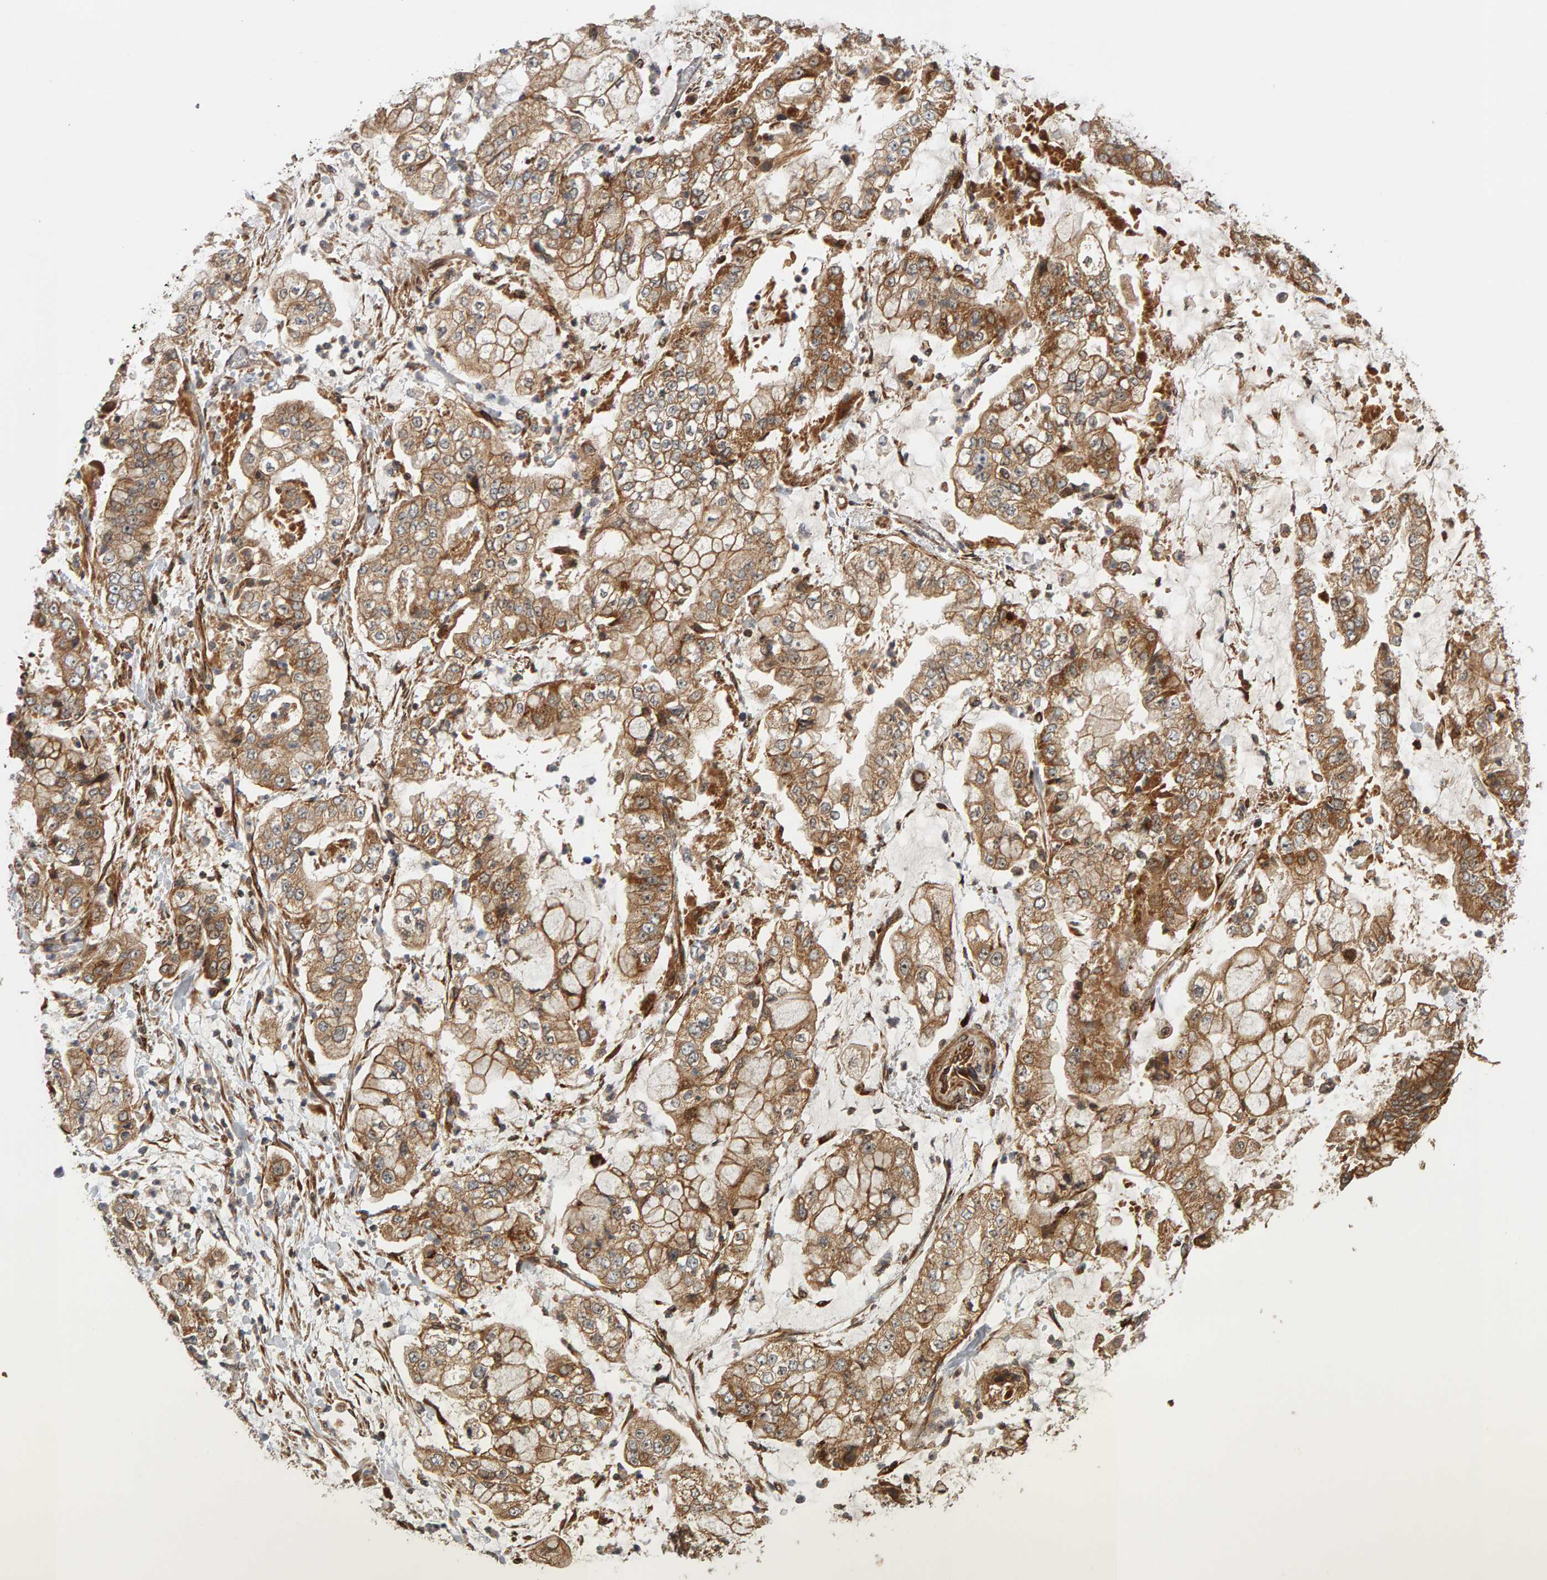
{"staining": {"intensity": "moderate", "quantity": ">75%", "location": "cytoplasmic/membranous"}, "tissue": "stomach cancer", "cell_type": "Tumor cells", "image_type": "cancer", "snomed": [{"axis": "morphology", "description": "Adenocarcinoma, NOS"}, {"axis": "topography", "description": "Stomach"}], "caption": "Human stomach cancer (adenocarcinoma) stained with a brown dye displays moderate cytoplasmic/membranous positive staining in about >75% of tumor cells.", "gene": "ZFAND1", "patient": {"sex": "male", "age": 76}}